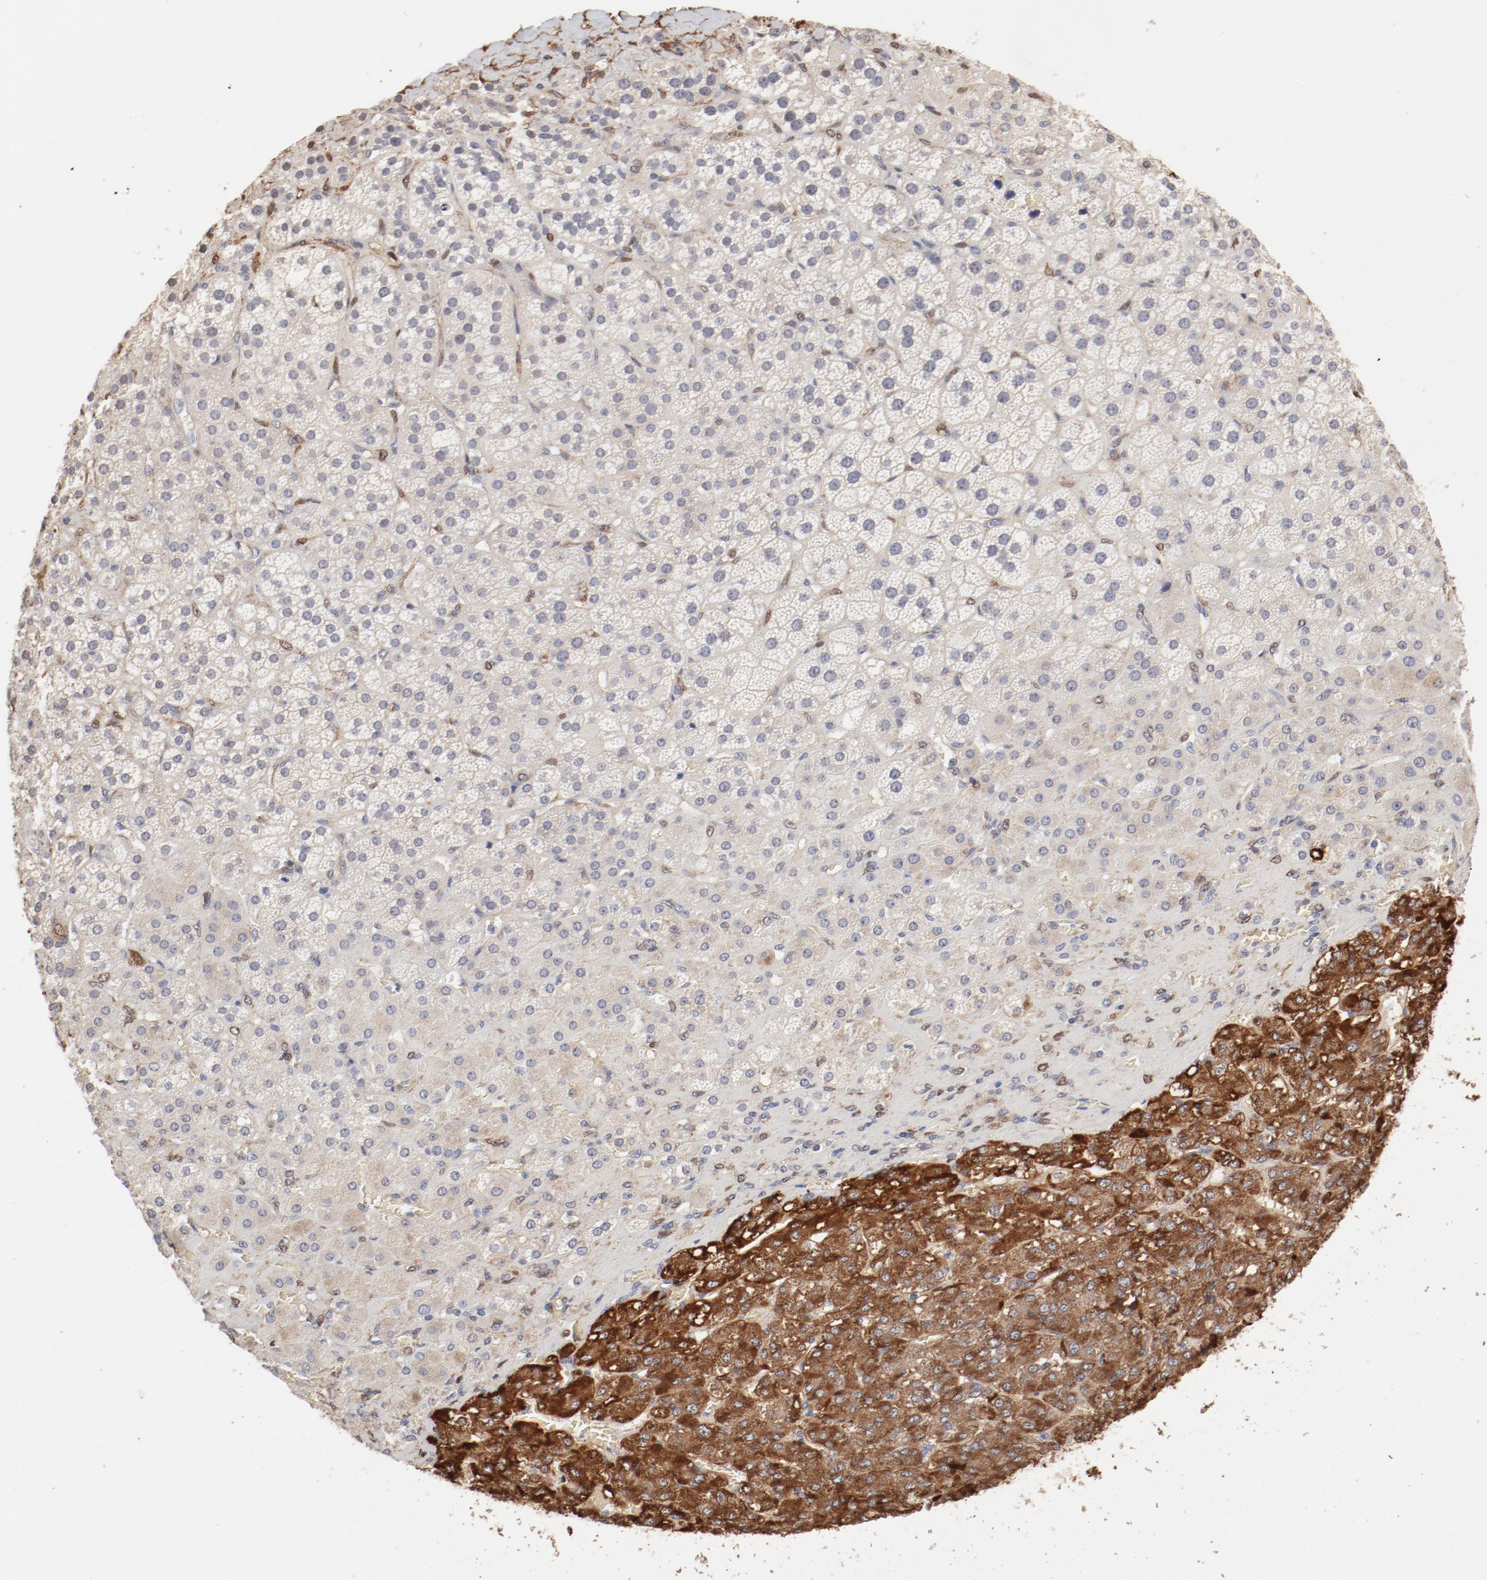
{"staining": {"intensity": "strong", "quantity": "25%-75%", "location": "cytoplasmic/membranous"}, "tissue": "adrenal gland", "cell_type": "Glandular cells", "image_type": "normal", "snomed": [{"axis": "morphology", "description": "Normal tissue, NOS"}, {"axis": "topography", "description": "Adrenal gland"}], "caption": "IHC of benign human adrenal gland reveals high levels of strong cytoplasmic/membranous staining in about 25%-75% of glandular cells.", "gene": "MAGED4B", "patient": {"sex": "female", "age": 71}}